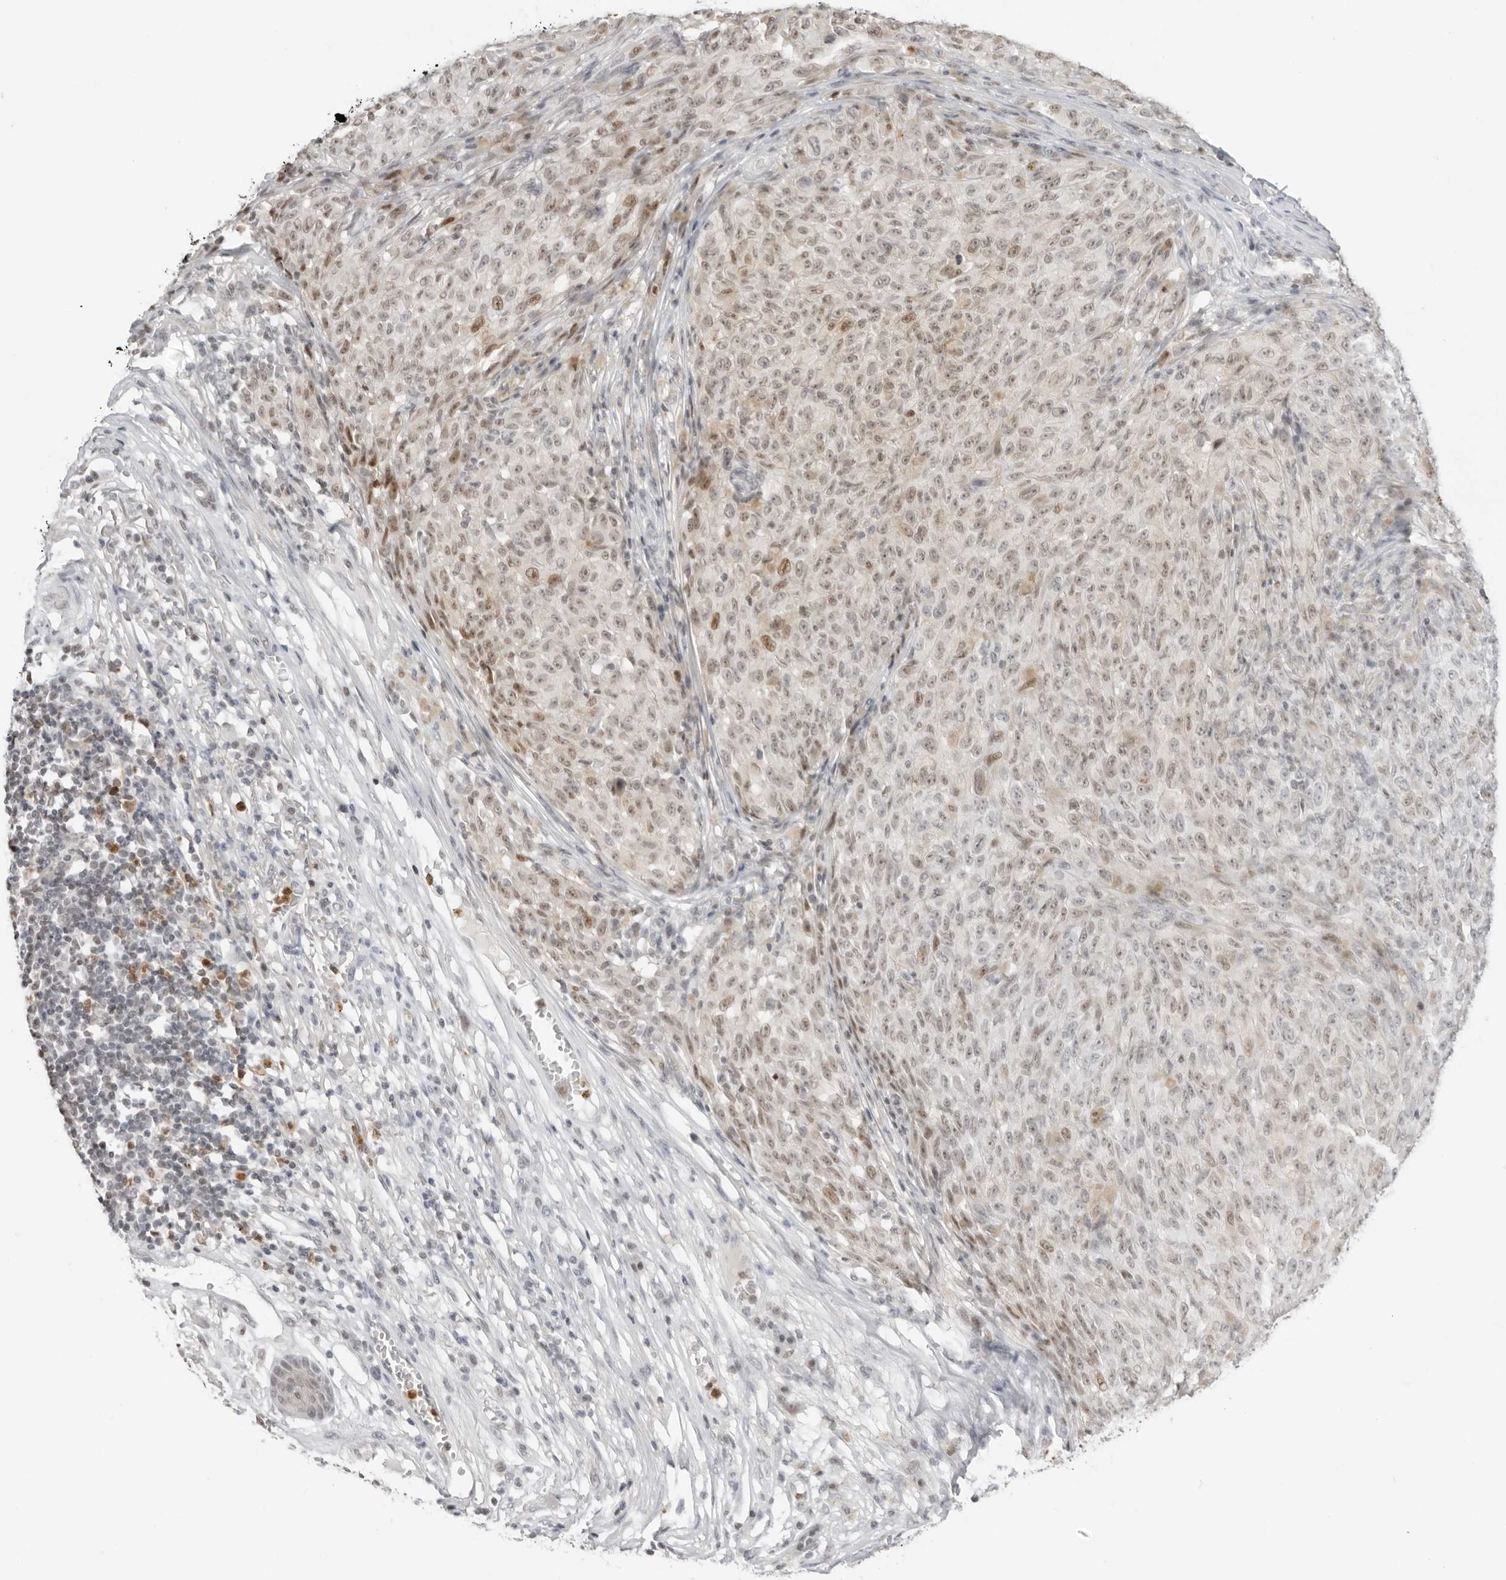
{"staining": {"intensity": "weak", "quantity": ">75%", "location": "nuclear"}, "tissue": "melanoma", "cell_type": "Tumor cells", "image_type": "cancer", "snomed": [{"axis": "morphology", "description": "Malignant melanoma, NOS"}, {"axis": "topography", "description": "Skin"}], "caption": "Immunohistochemistry staining of malignant melanoma, which reveals low levels of weak nuclear staining in about >75% of tumor cells indicating weak nuclear protein expression. The staining was performed using DAB (brown) for protein detection and nuclei were counterstained in hematoxylin (blue).", "gene": "RNF146", "patient": {"sex": "female", "age": 82}}